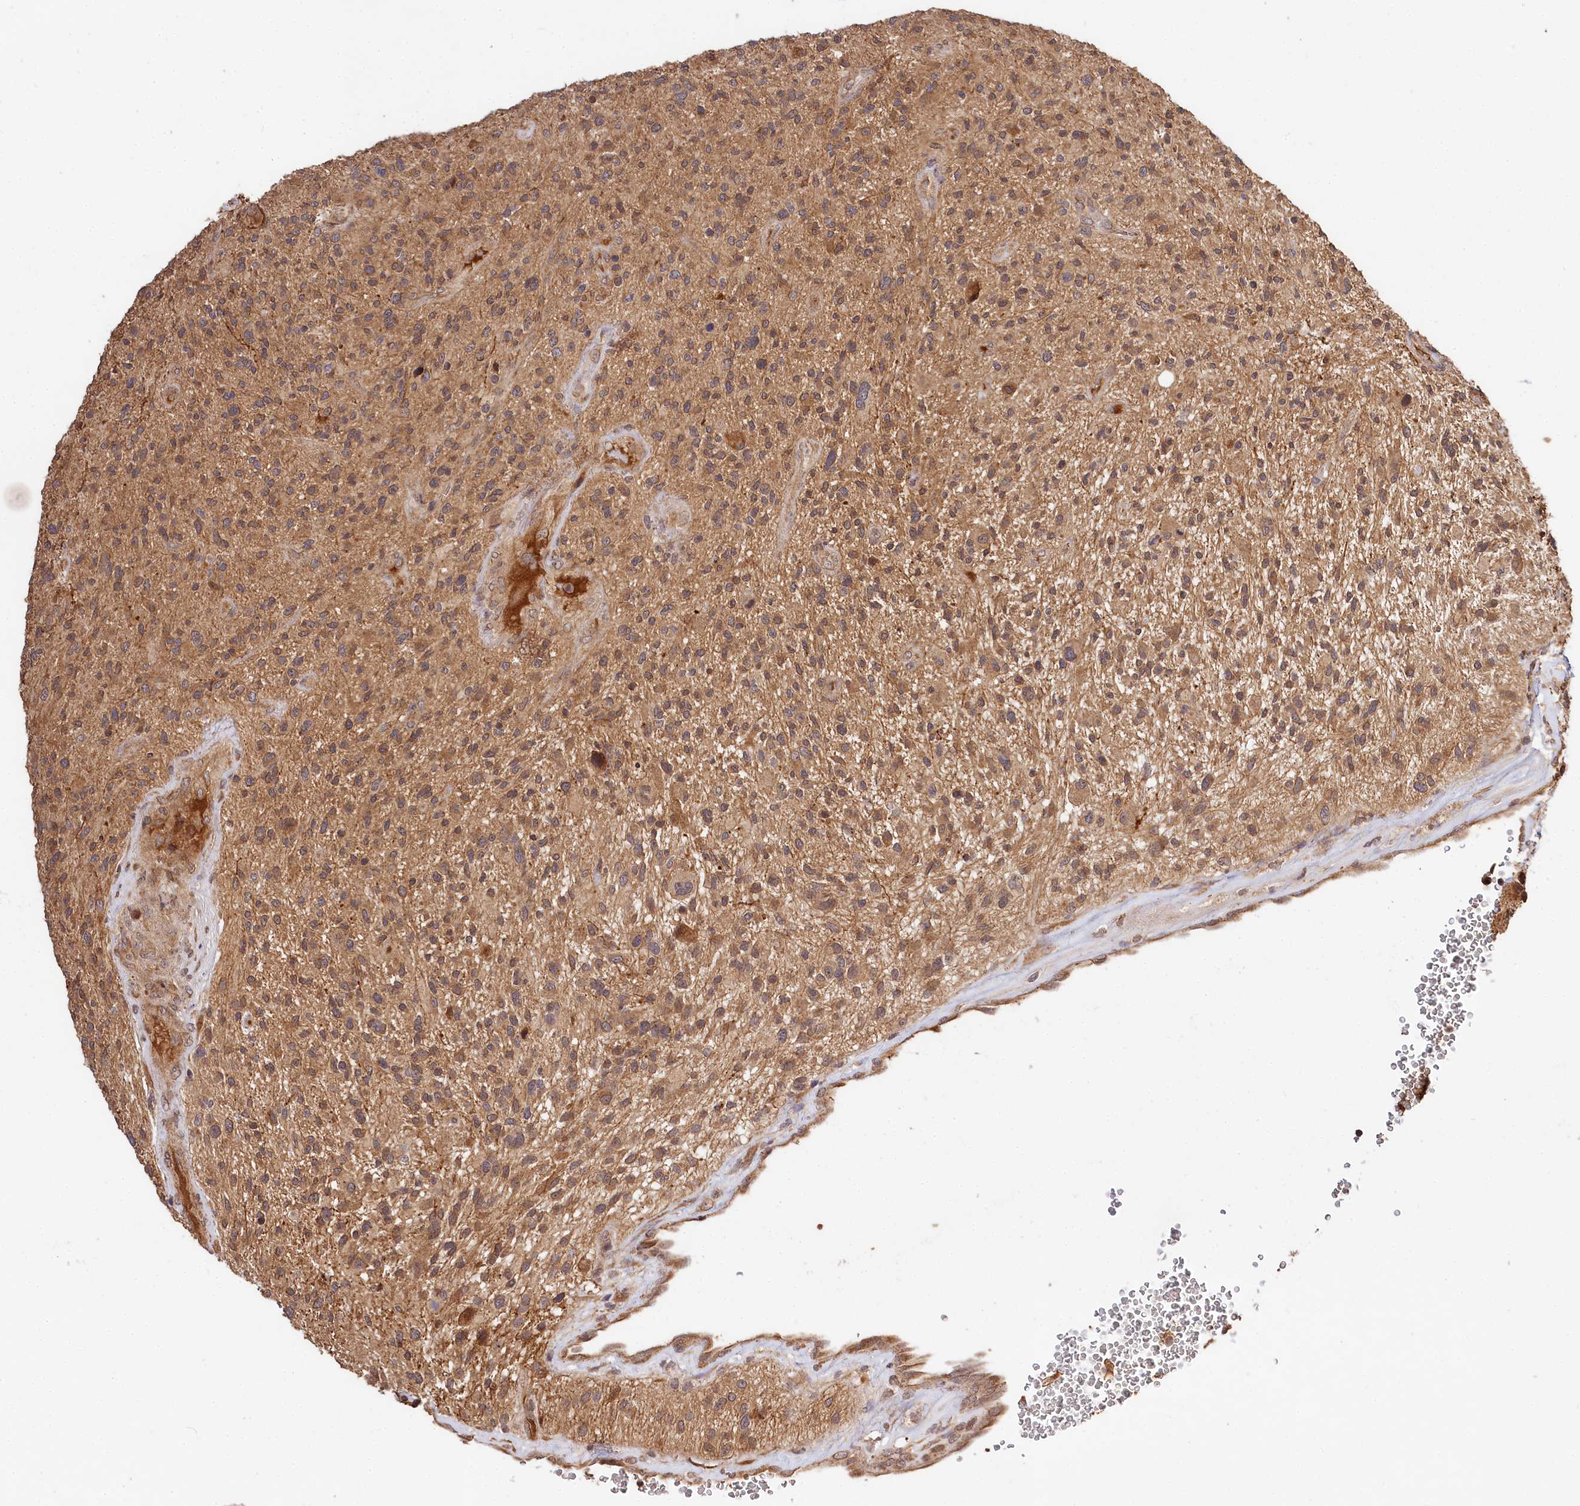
{"staining": {"intensity": "moderate", "quantity": ">75%", "location": "cytoplasmic/membranous"}, "tissue": "glioma", "cell_type": "Tumor cells", "image_type": "cancer", "snomed": [{"axis": "morphology", "description": "Glioma, malignant, High grade"}, {"axis": "topography", "description": "Brain"}], "caption": "Protein staining displays moderate cytoplasmic/membranous staining in about >75% of tumor cells in glioma.", "gene": "MCF2L2", "patient": {"sex": "male", "age": 47}}